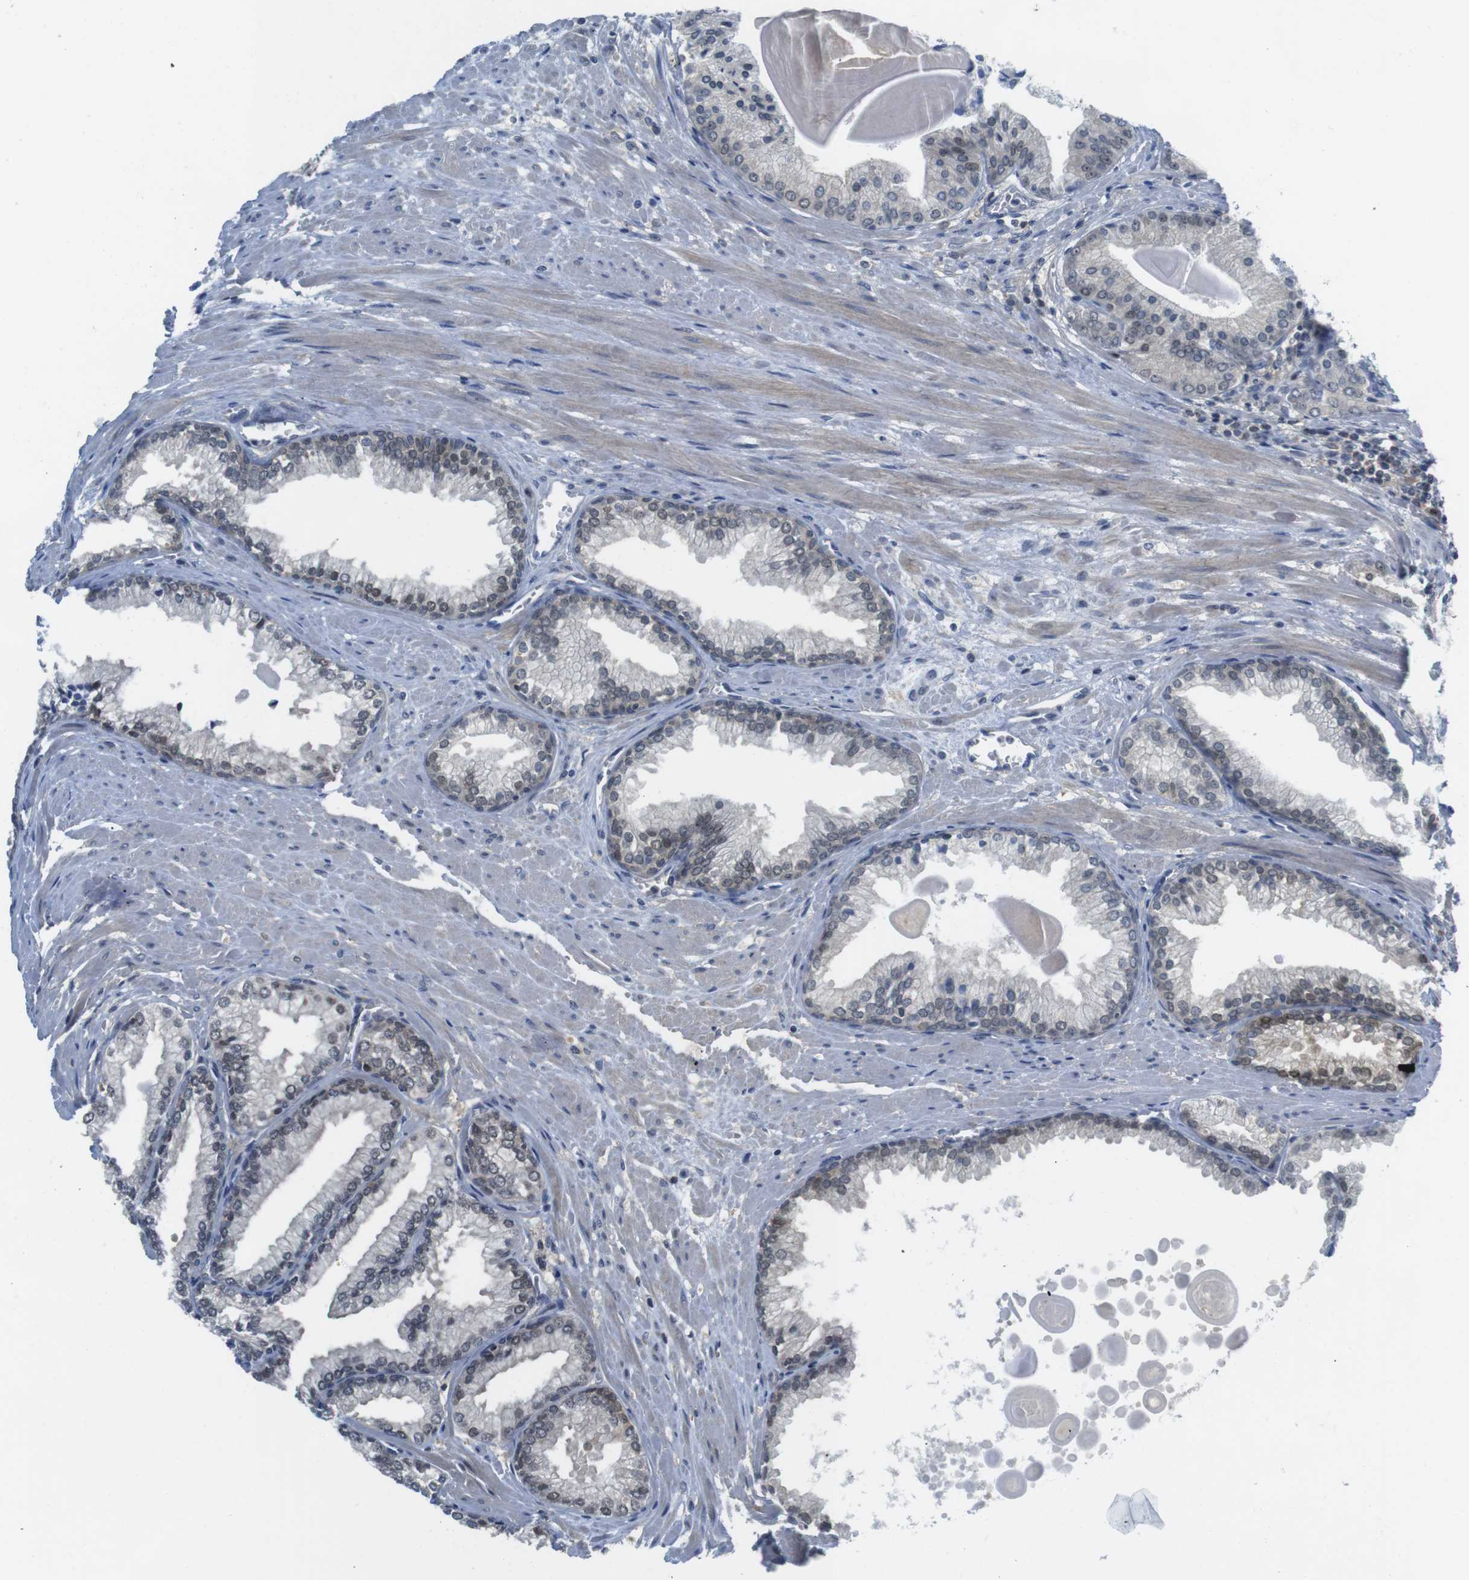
{"staining": {"intensity": "moderate", "quantity": "25%-75%", "location": "nuclear"}, "tissue": "prostate cancer", "cell_type": "Tumor cells", "image_type": "cancer", "snomed": [{"axis": "morphology", "description": "Adenocarcinoma, Low grade"}, {"axis": "topography", "description": "Prostate"}], "caption": "Prostate cancer tissue shows moderate nuclear expression in approximately 25%-75% of tumor cells, visualized by immunohistochemistry. (brown staining indicates protein expression, while blue staining denotes nuclei).", "gene": "RCC1", "patient": {"sex": "male", "age": 59}}